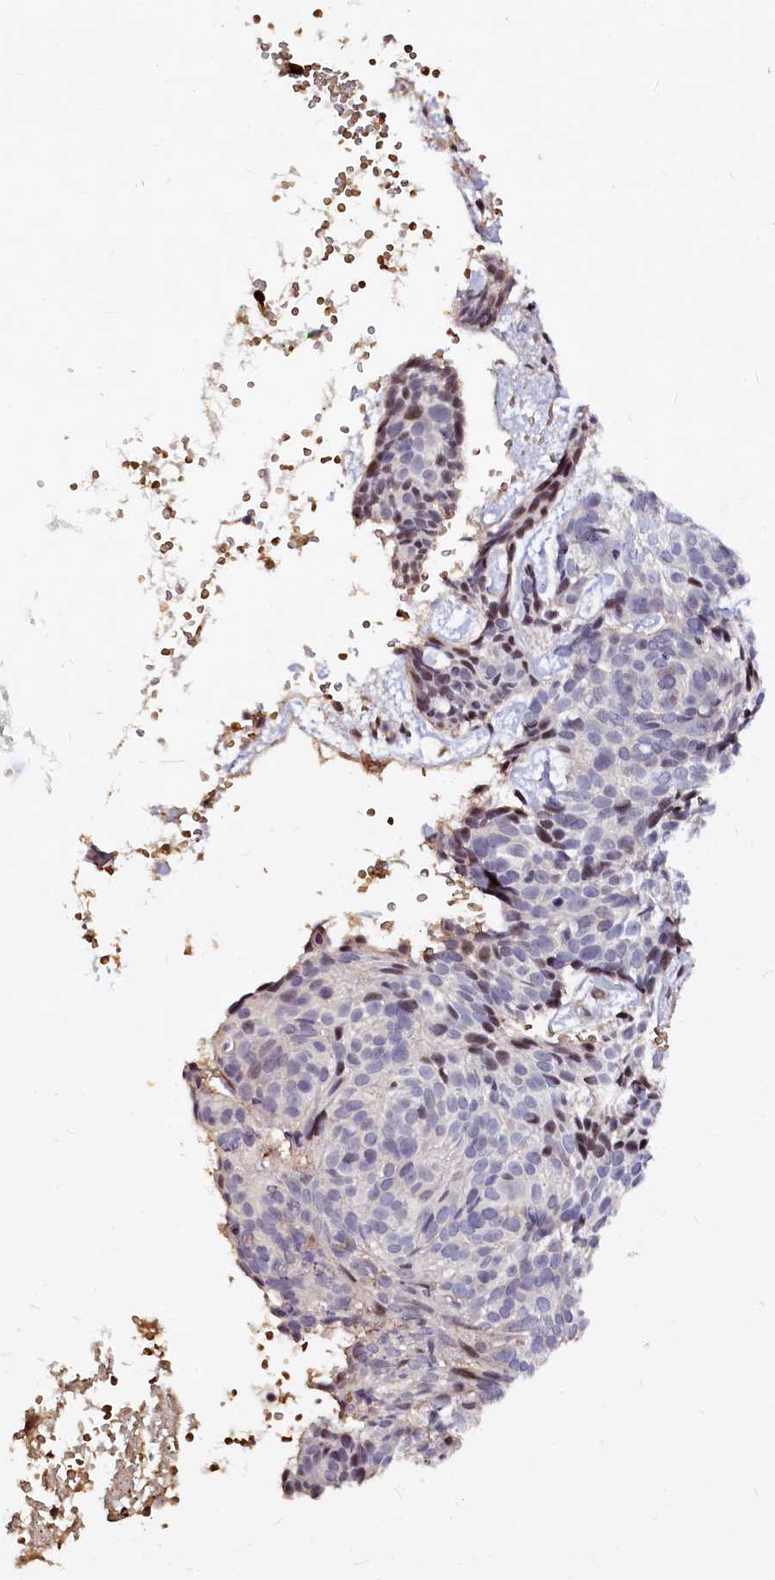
{"staining": {"intensity": "moderate", "quantity": "<25%", "location": "nuclear"}, "tissue": "skin cancer", "cell_type": "Tumor cells", "image_type": "cancer", "snomed": [{"axis": "morphology", "description": "Normal tissue, NOS"}, {"axis": "morphology", "description": "Basal cell carcinoma"}, {"axis": "topography", "description": "Skin"}], "caption": "DAB (3,3'-diaminobenzidine) immunohistochemical staining of skin cancer (basal cell carcinoma) demonstrates moderate nuclear protein positivity in about <25% of tumor cells.", "gene": "ATG101", "patient": {"sex": "male", "age": 66}}